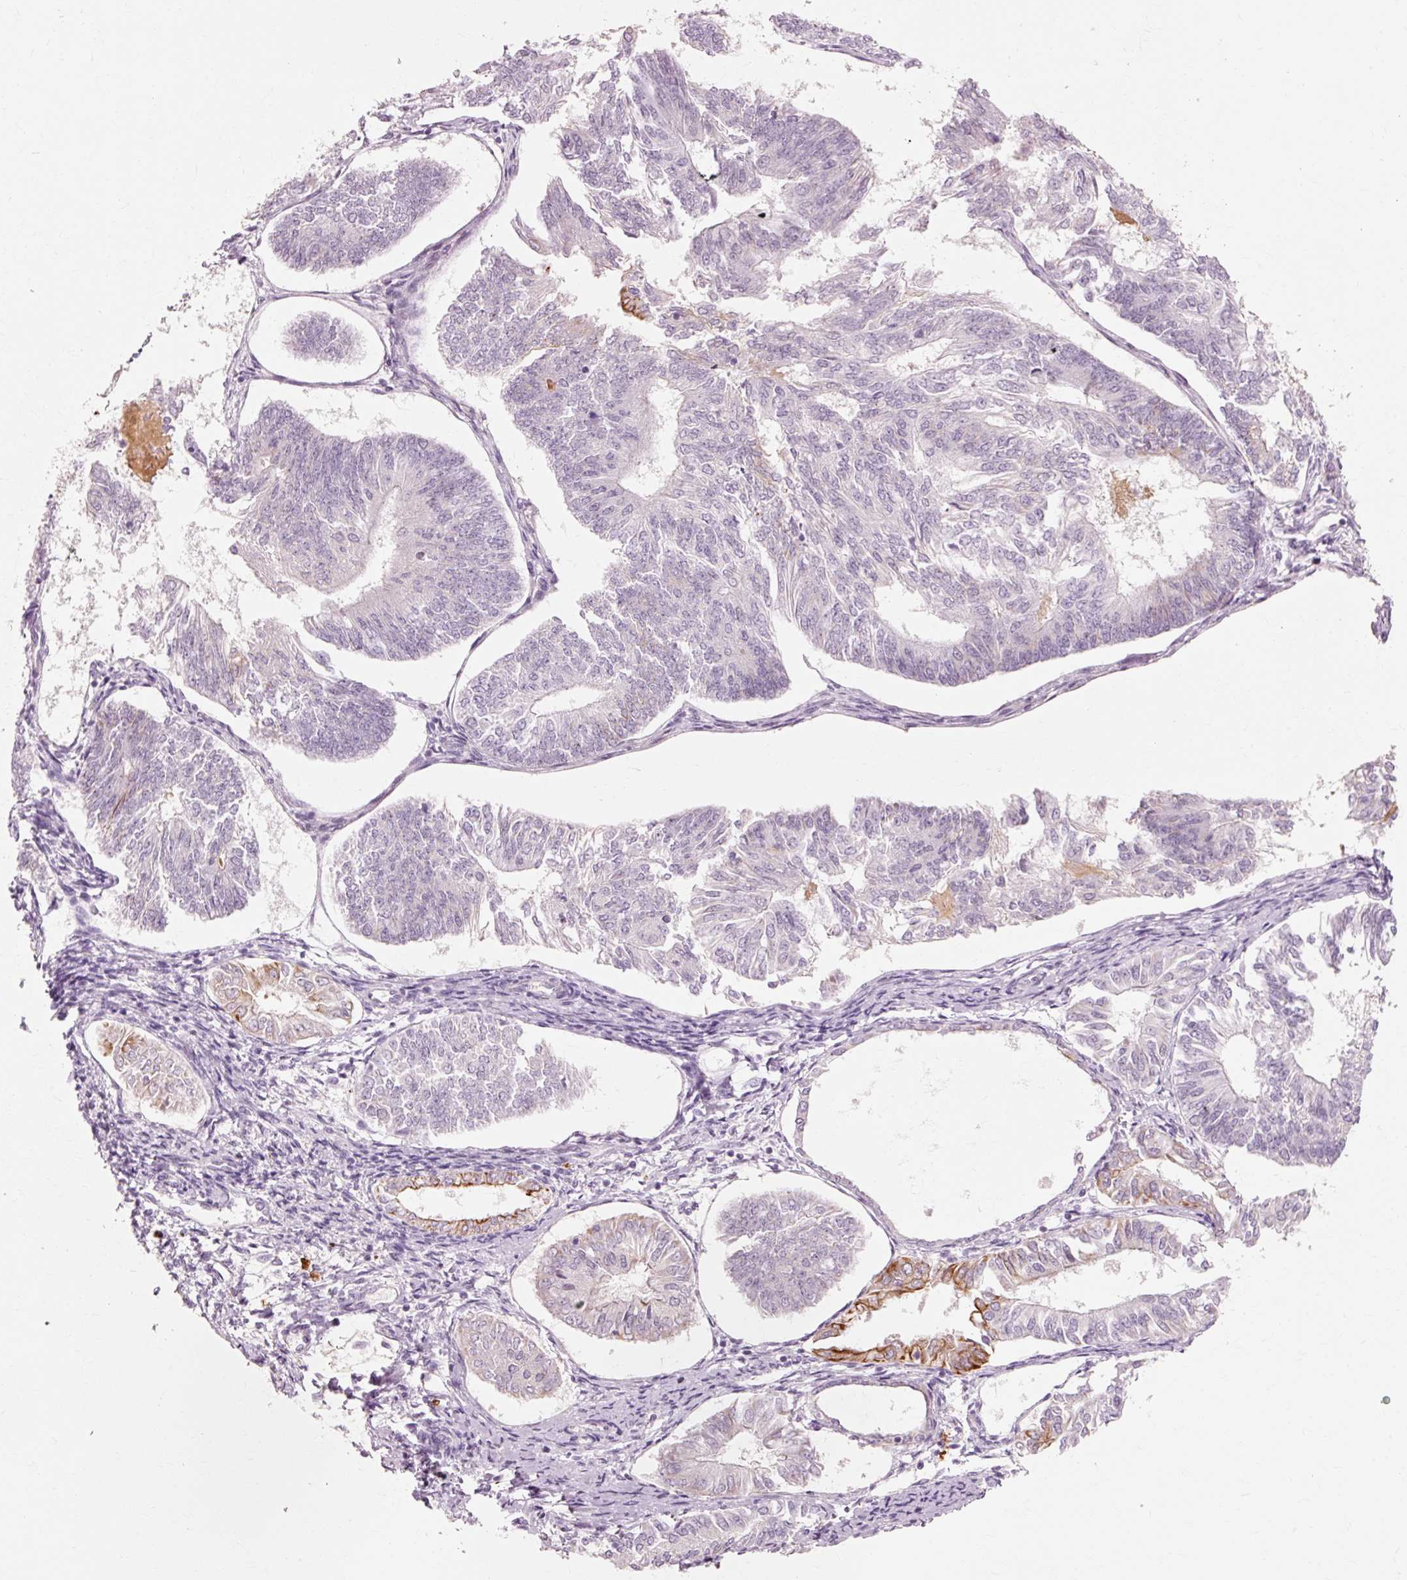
{"staining": {"intensity": "moderate", "quantity": "<25%", "location": "cytoplasmic/membranous"}, "tissue": "endometrial cancer", "cell_type": "Tumor cells", "image_type": "cancer", "snomed": [{"axis": "morphology", "description": "Adenocarcinoma, NOS"}, {"axis": "topography", "description": "Endometrium"}], "caption": "Immunohistochemical staining of human adenocarcinoma (endometrial) displays low levels of moderate cytoplasmic/membranous protein expression in approximately <25% of tumor cells.", "gene": "TRIM73", "patient": {"sex": "female", "age": 58}}